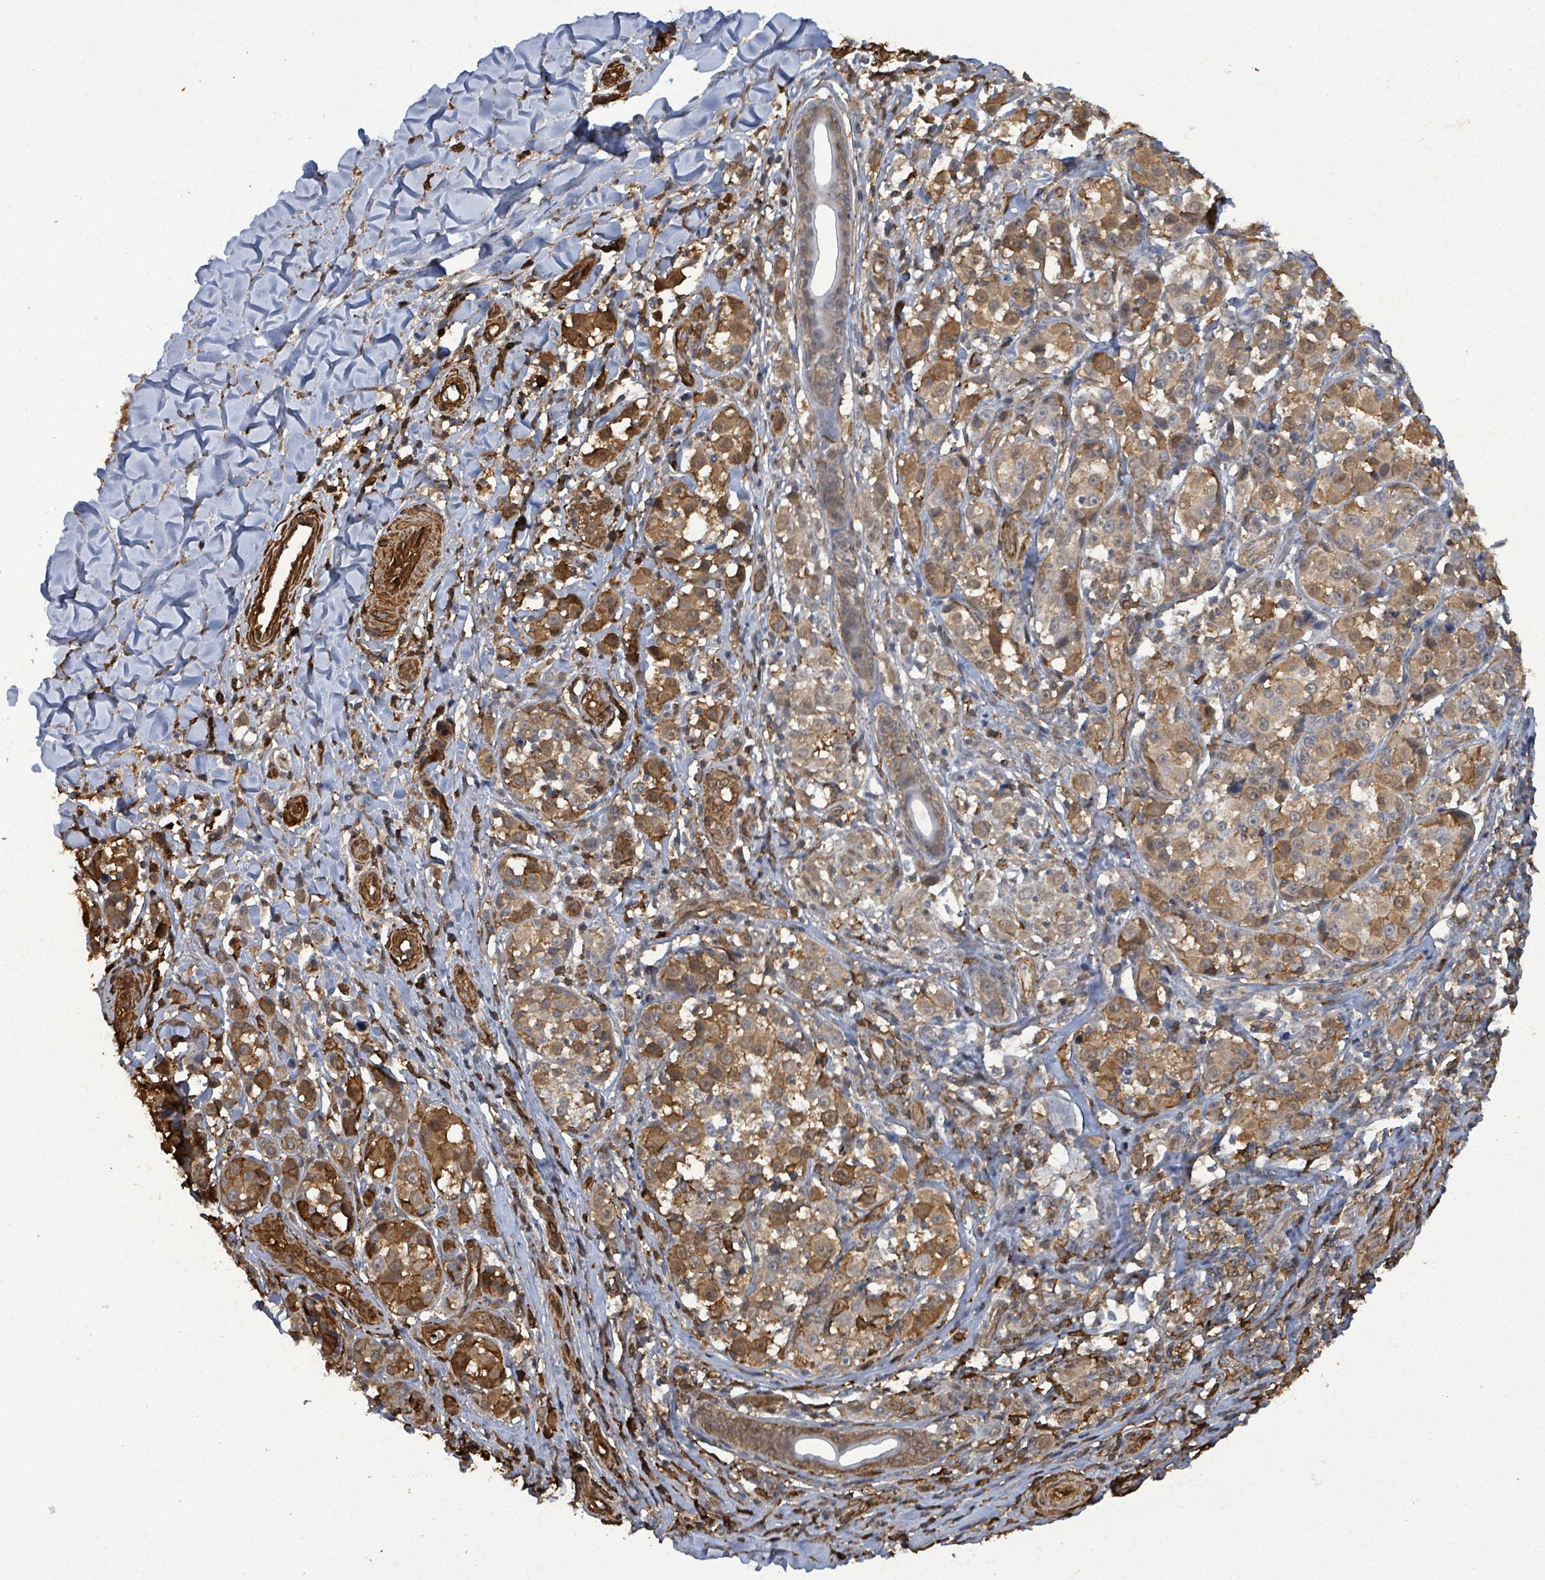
{"staining": {"intensity": "moderate", "quantity": "25%-75%", "location": "cytoplasmic/membranous"}, "tissue": "melanoma", "cell_type": "Tumor cells", "image_type": "cancer", "snomed": [{"axis": "morphology", "description": "Malignant melanoma, NOS"}, {"axis": "topography", "description": "Skin"}], "caption": "IHC photomicrograph of human malignant melanoma stained for a protein (brown), which displays medium levels of moderate cytoplasmic/membranous positivity in about 25%-75% of tumor cells.", "gene": "PRKRIP1", "patient": {"sex": "female", "age": 35}}